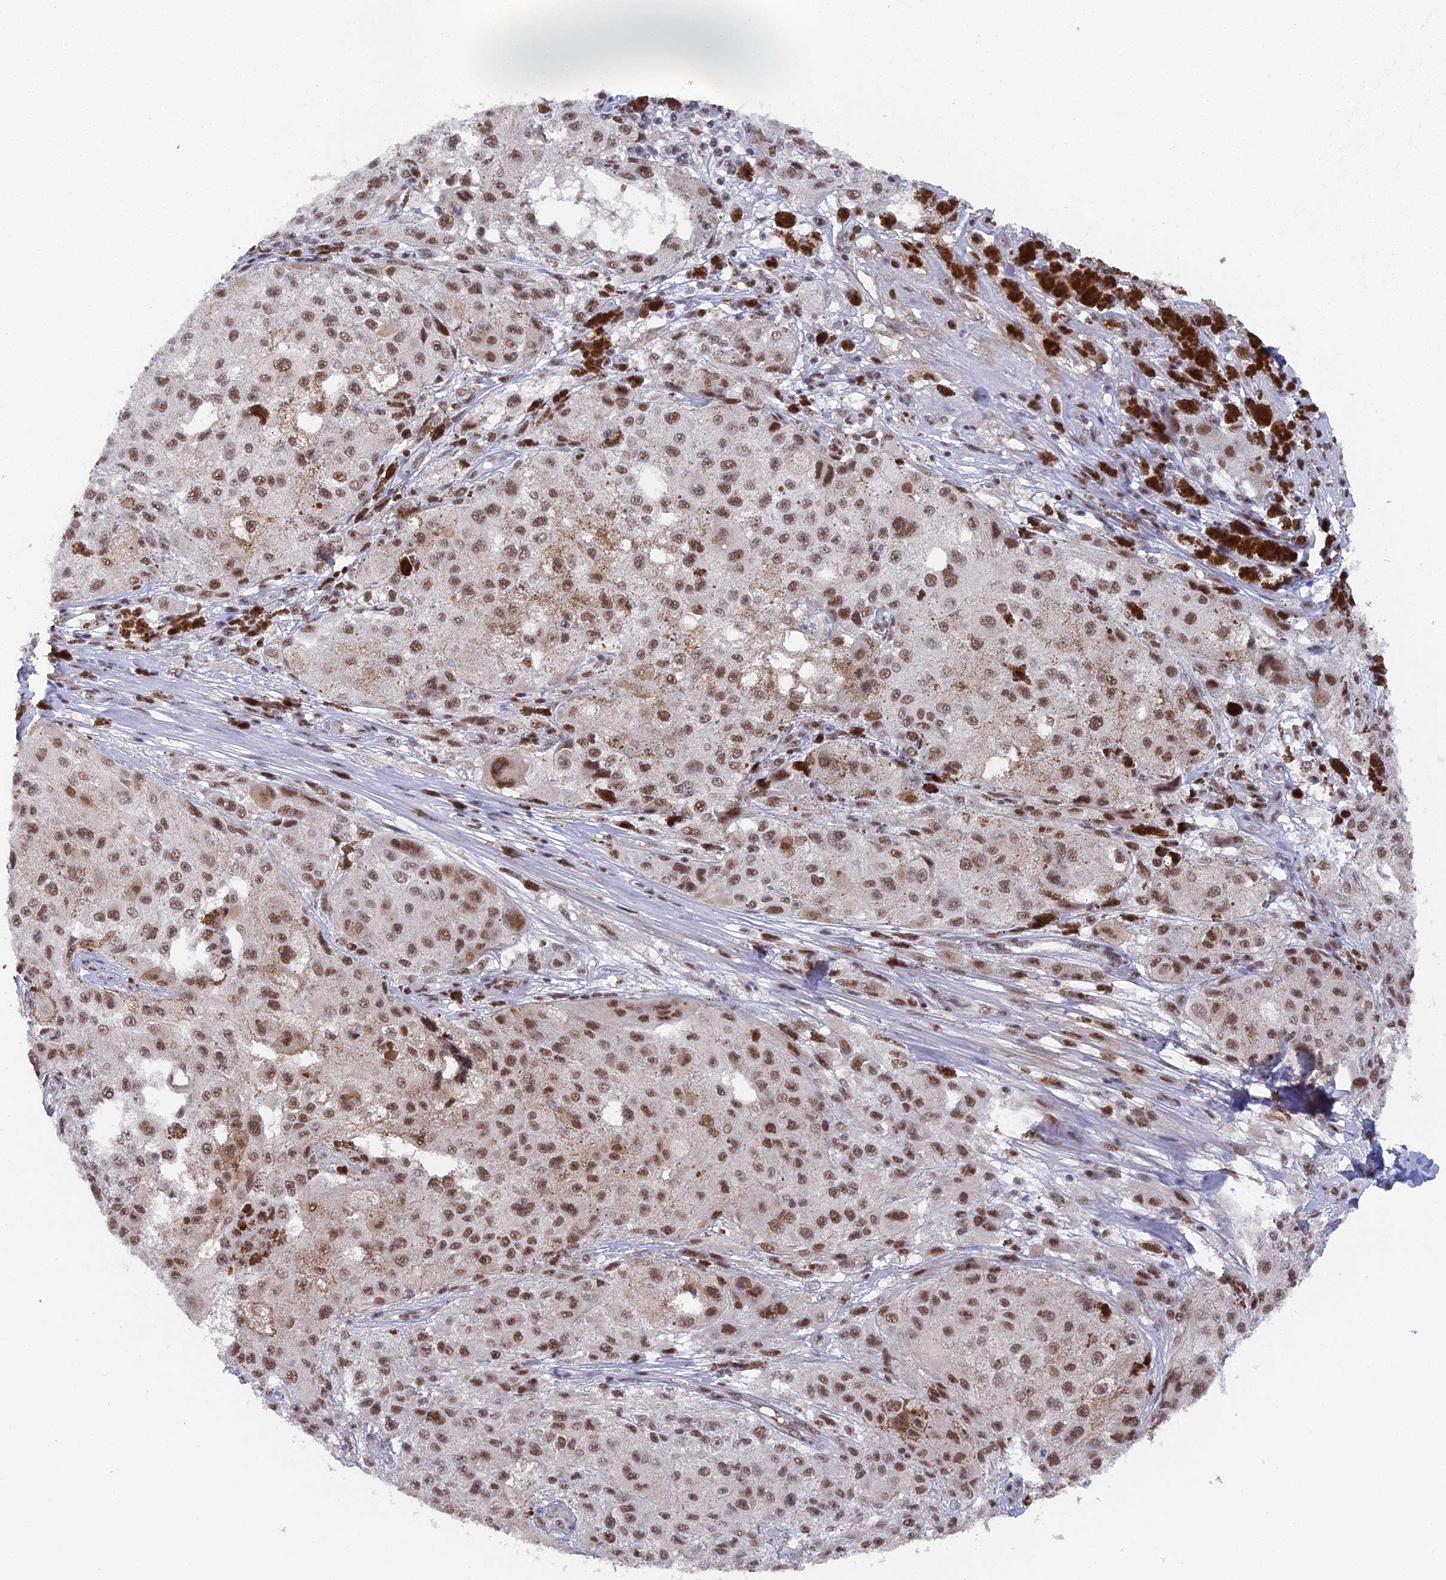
{"staining": {"intensity": "moderate", "quantity": ">75%", "location": "nuclear"}, "tissue": "melanoma", "cell_type": "Tumor cells", "image_type": "cancer", "snomed": [{"axis": "morphology", "description": "Necrosis, NOS"}, {"axis": "morphology", "description": "Malignant melanoma, NOS"}, {"axis": "topography", "description": "Skin"}], "caption": "About >75% of tumor cells in melanoma display moderate nuclear protein staining as visualized by brown immunohistochemical staining.", "gene": "SF3A2", "patient": {"sex": "female", "age": 87}}